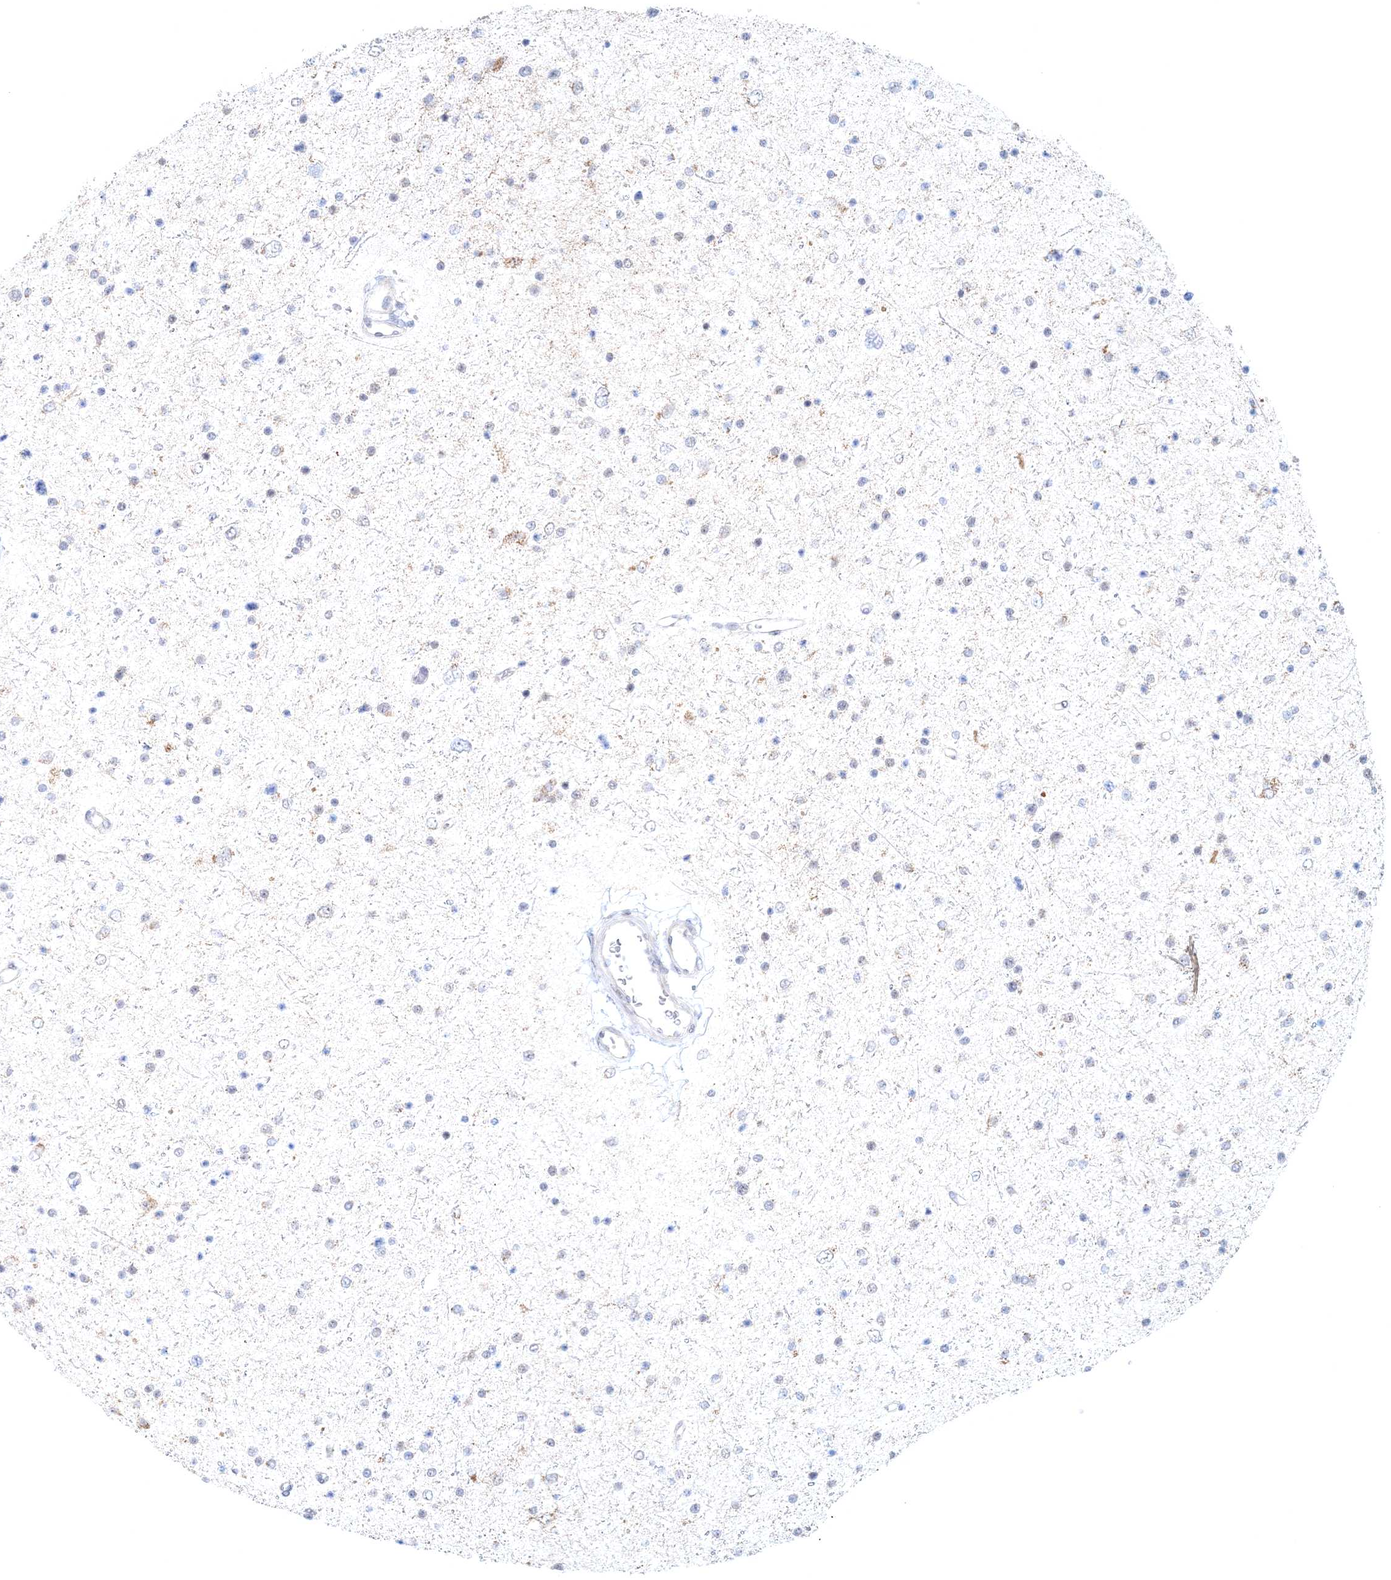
{"staining": {"intensity": "negative", "quantity": "none", "location": "none"}, "tissue": "glioma", "cell_type": "Tumor cells", "image_type": "cancer", "snomed": [{"axis": "morphology", "description": "Glioma, malignant, Low grade"}, {"axis": "topography", "description": "Brain"}], "caption": "A micrograph of human glioma is negative for staining in tumor cells. (DAB IHC with hematoxylin counter stain).", "gene": "RNF150", "patient": {"sex": "female", "age": 37}}